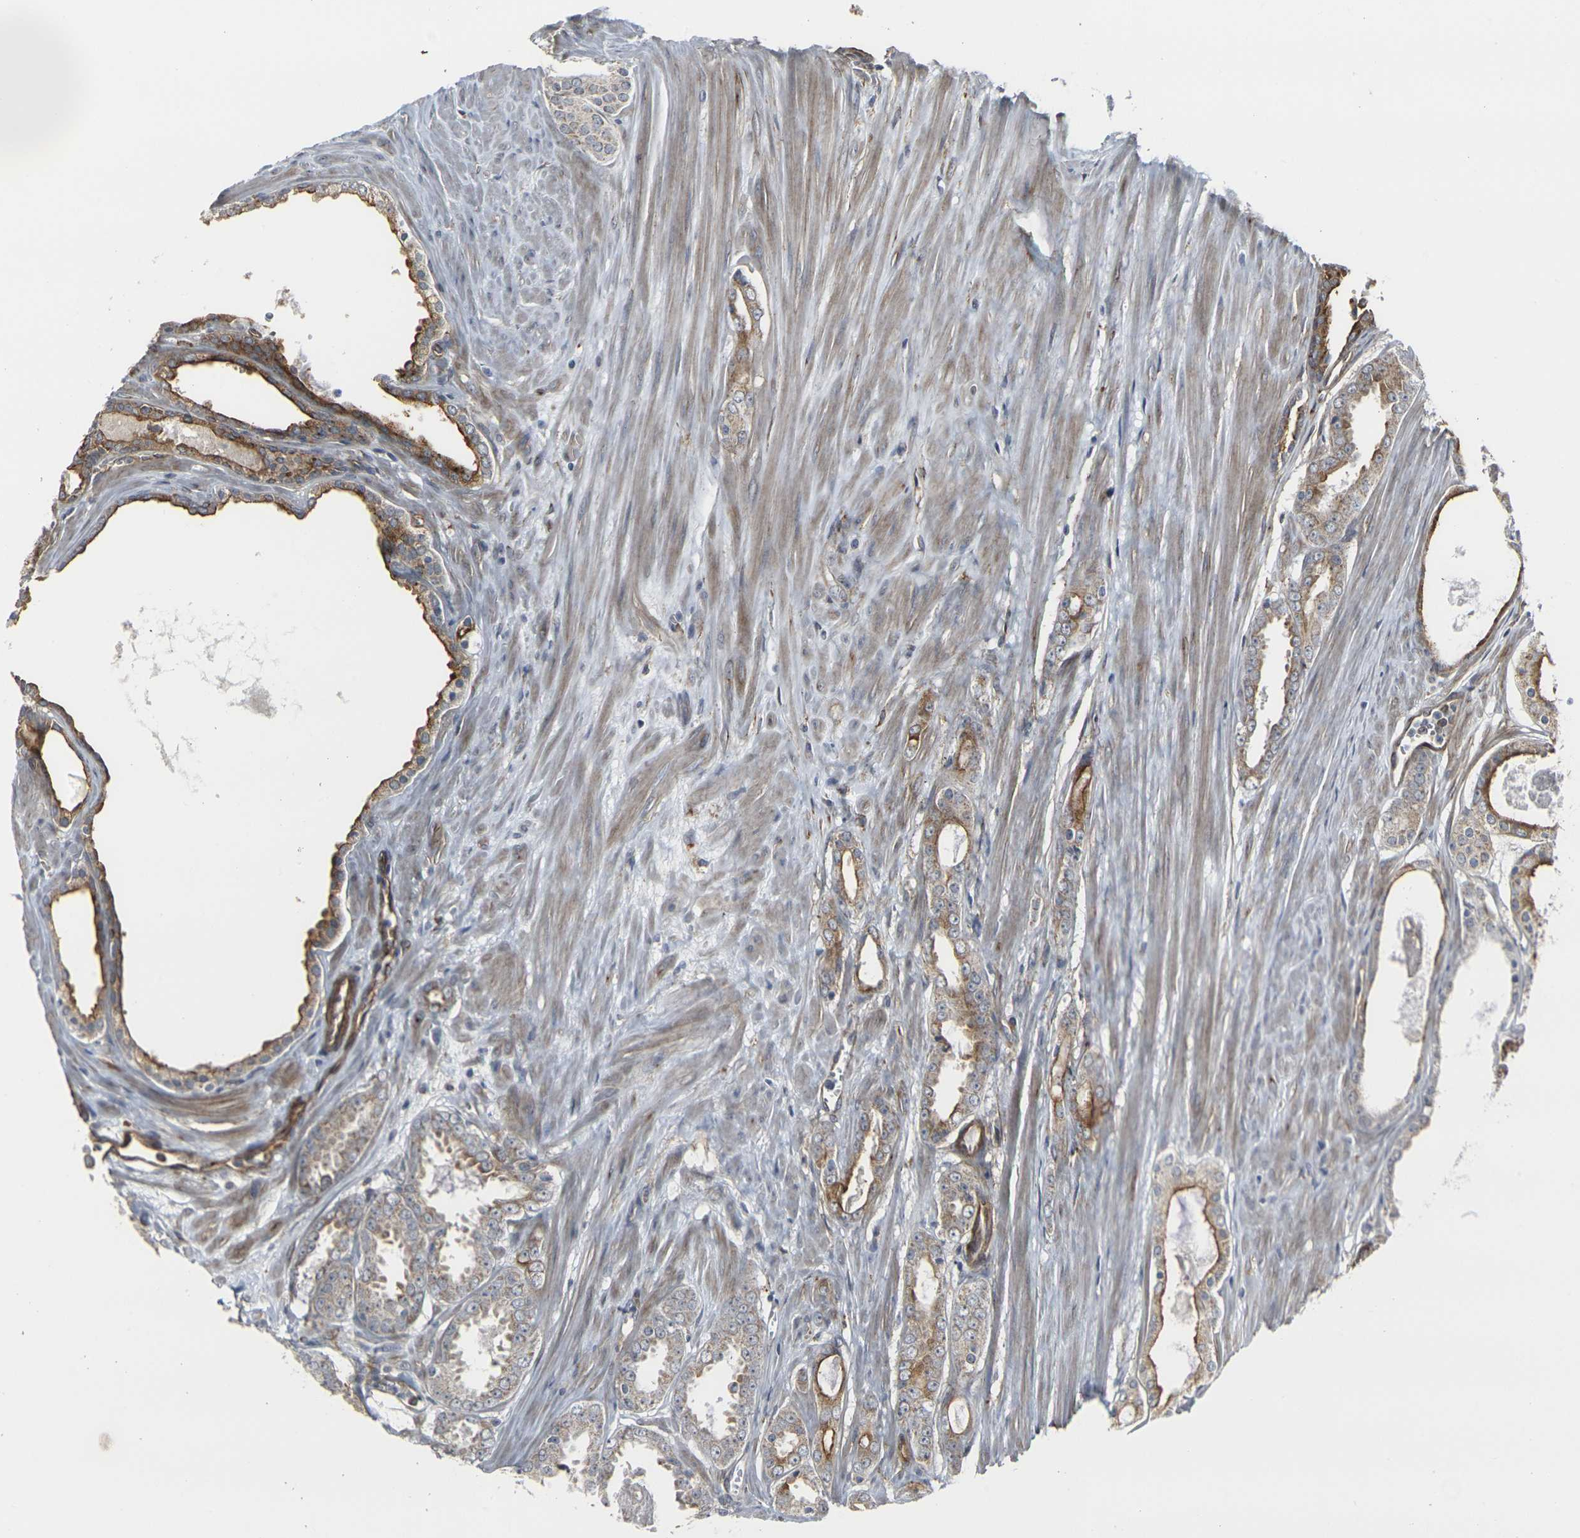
{"staining": {"intensity": "moderate", "quantity": "25%-75%", "location": "cytoplasmic/membranous"}, "tissue": "prostate cancer", "cell_type": "Tumor cells", "image_type": "cancer", "snomed": [{"axis": "morphology", "description": "Adenocarcinoma, Low grade"}, {"axis": "topography", "description": "Prostate"}], "caption": "A histopathology image of prostate low-grade adenocarcinoma stained for a protein exhibits moderate cytoplasmic/membranous brown staining in tumor cells. Immunohistochemistry stains the protein in brown and the nuclei are stained blue.", "gene": "MYOF", "patient": {"sex": "male", "age": 57}}